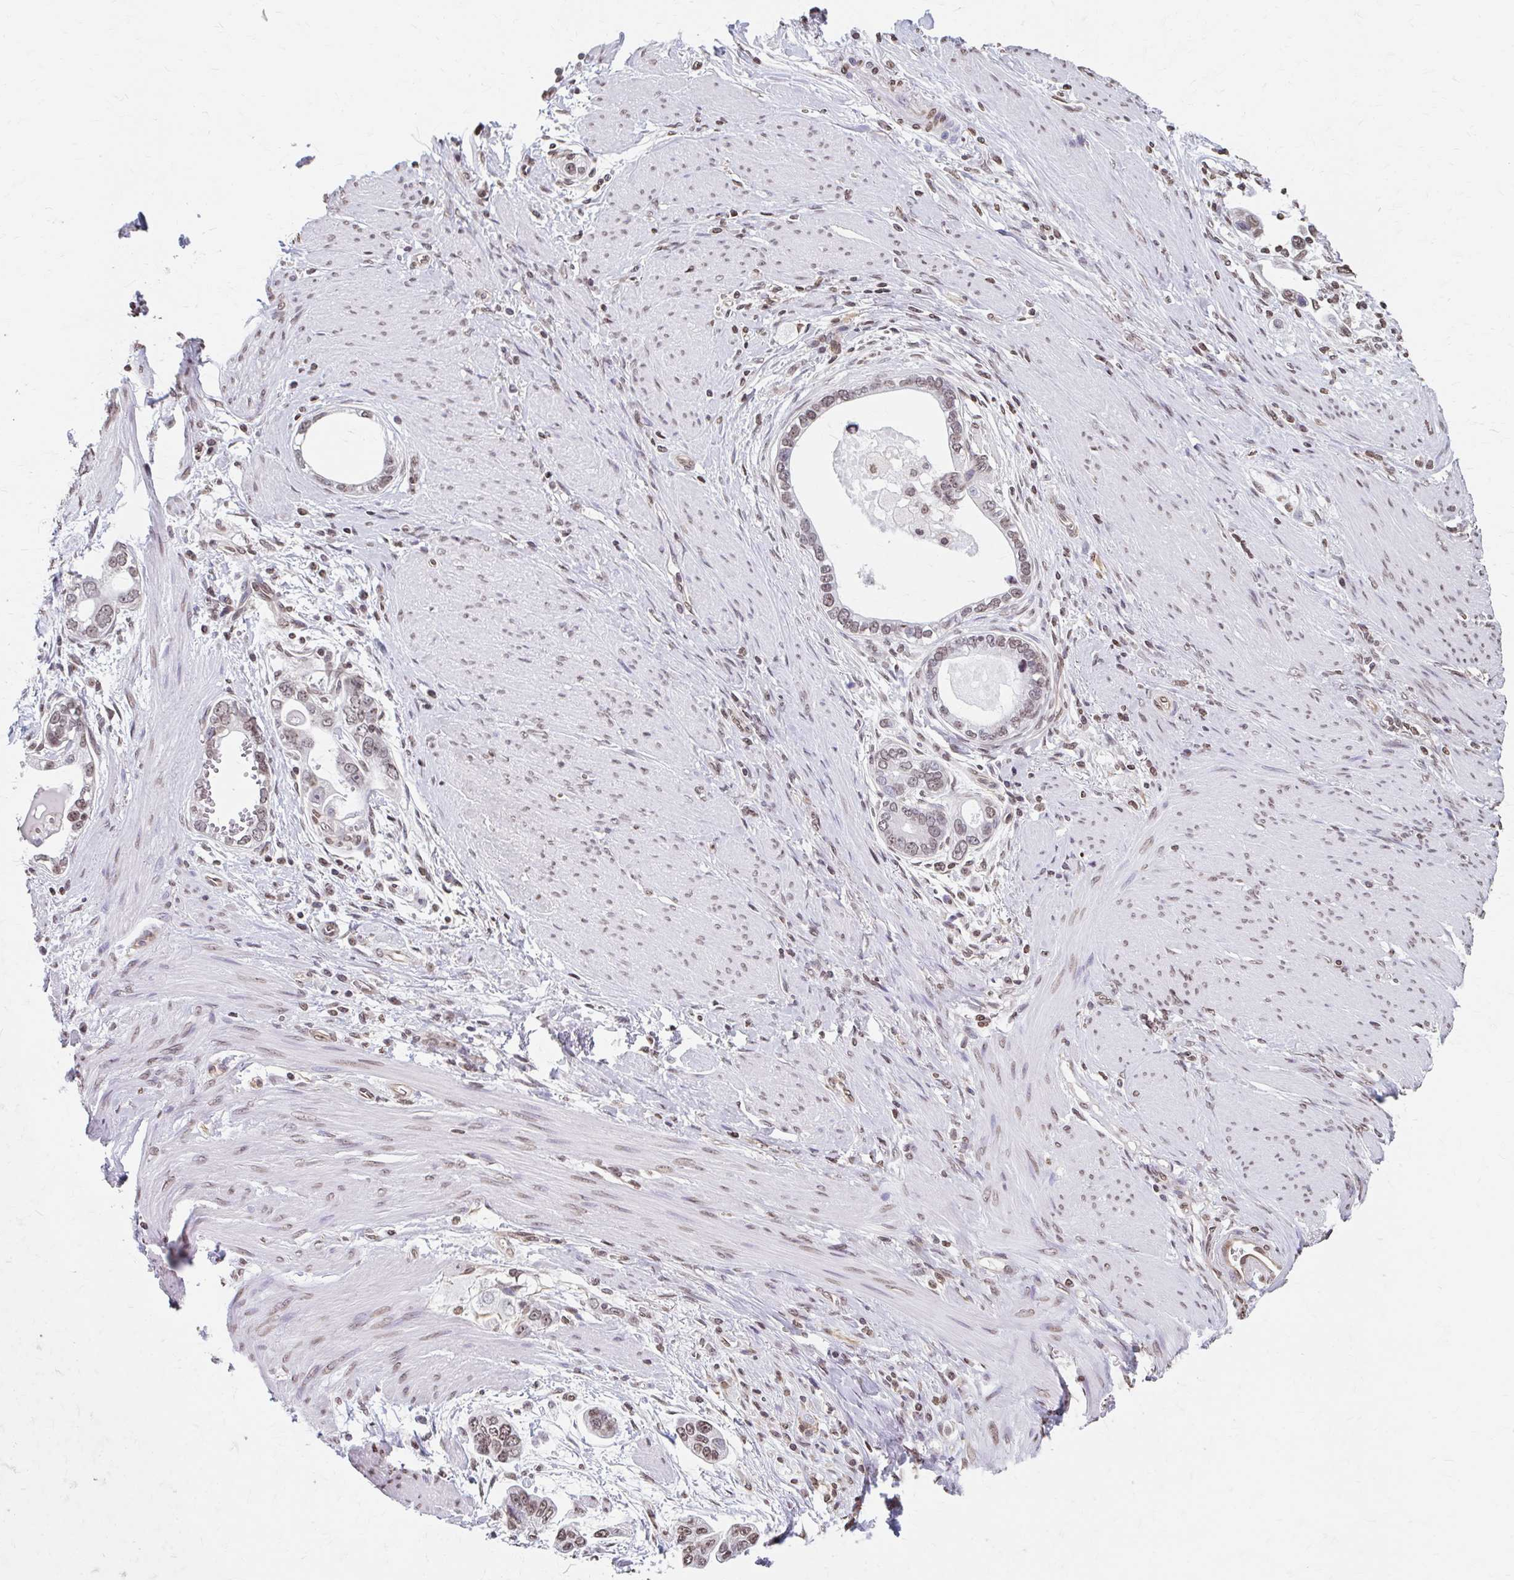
{"staining": {"intensity": "moderate", "quantity": ">75%", "location": "nuclear"}, "tissue": "stomach cancer", "cell_type": "Tumor cells", "image_type": "cancer", "snomed": [{"axis": "morphology", "description": "Adenocarcinoma, NOS"}, {"axis": "topography", "description": "Stomach, lower"}], "caption": "Immunohistochemical staining of human stomach cancer (adenocarcinoma) displays moderate nuclear protein staining in approximately >75% of tumor cells. (IHC, brightfield microscopy, high magnification).", "gene": "ORC3", "patient": {"sex": "female", "age": 93}}